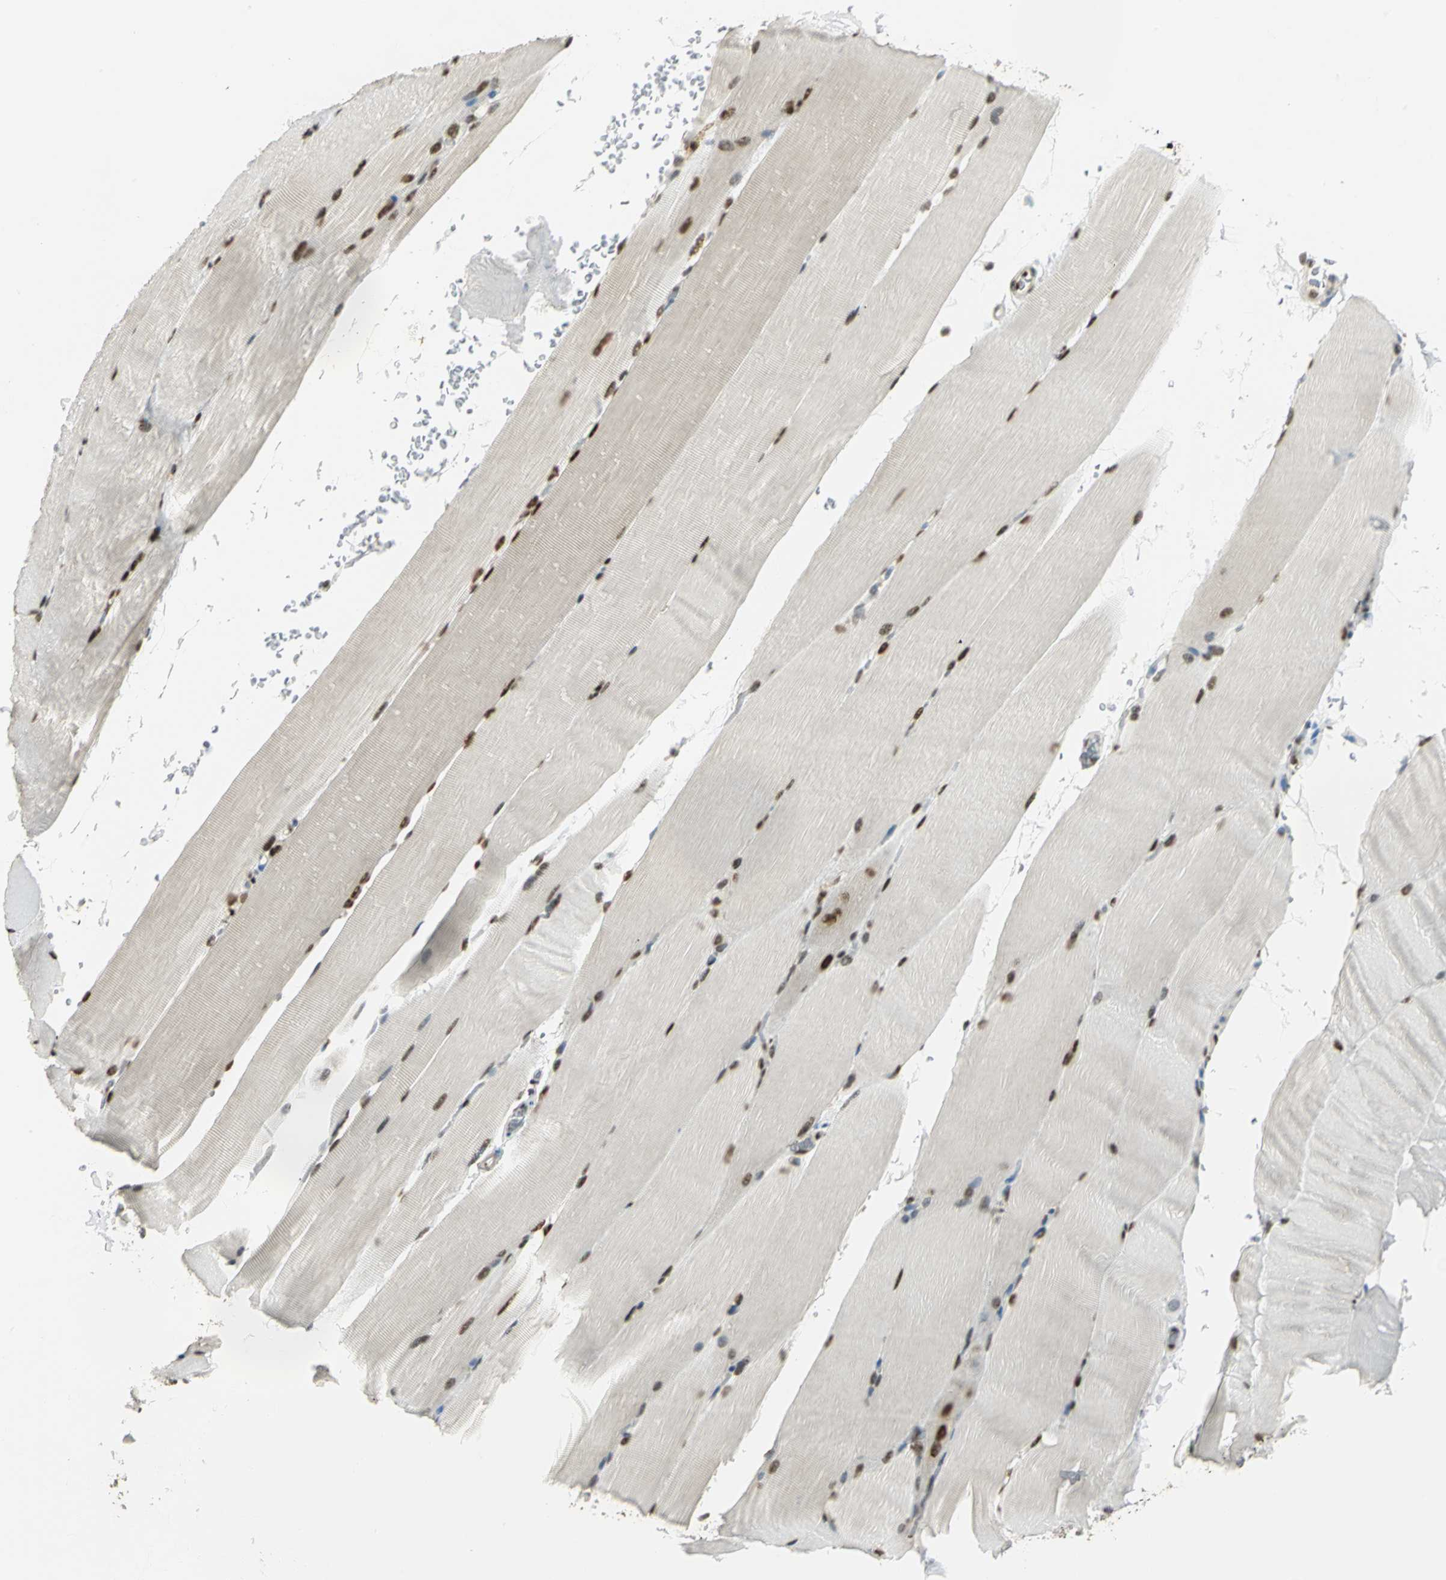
{"staining": {"intensity": "moderate", "quantity": ">75%", "location": "nuclear"}, "tissue": "skeletal muscle", "cell_type": "Myocytes", "image_type": "normal", "snomed": [{"axis": "morphology", "description": "Normal tissue, NOS"}, {"axis": "topography", "description": "Skeletal muscle"}, {"axis": "topography", "description": "Parathyroid gland"}], "caption": "IHC image of benign skeletal muscle stained for a protein (brown), which displays medium levels of moderate nuclear staining in approximately >75% of myocytes.", "gene": "DDX5", "patient": {"sex": "female", "age": 37}}